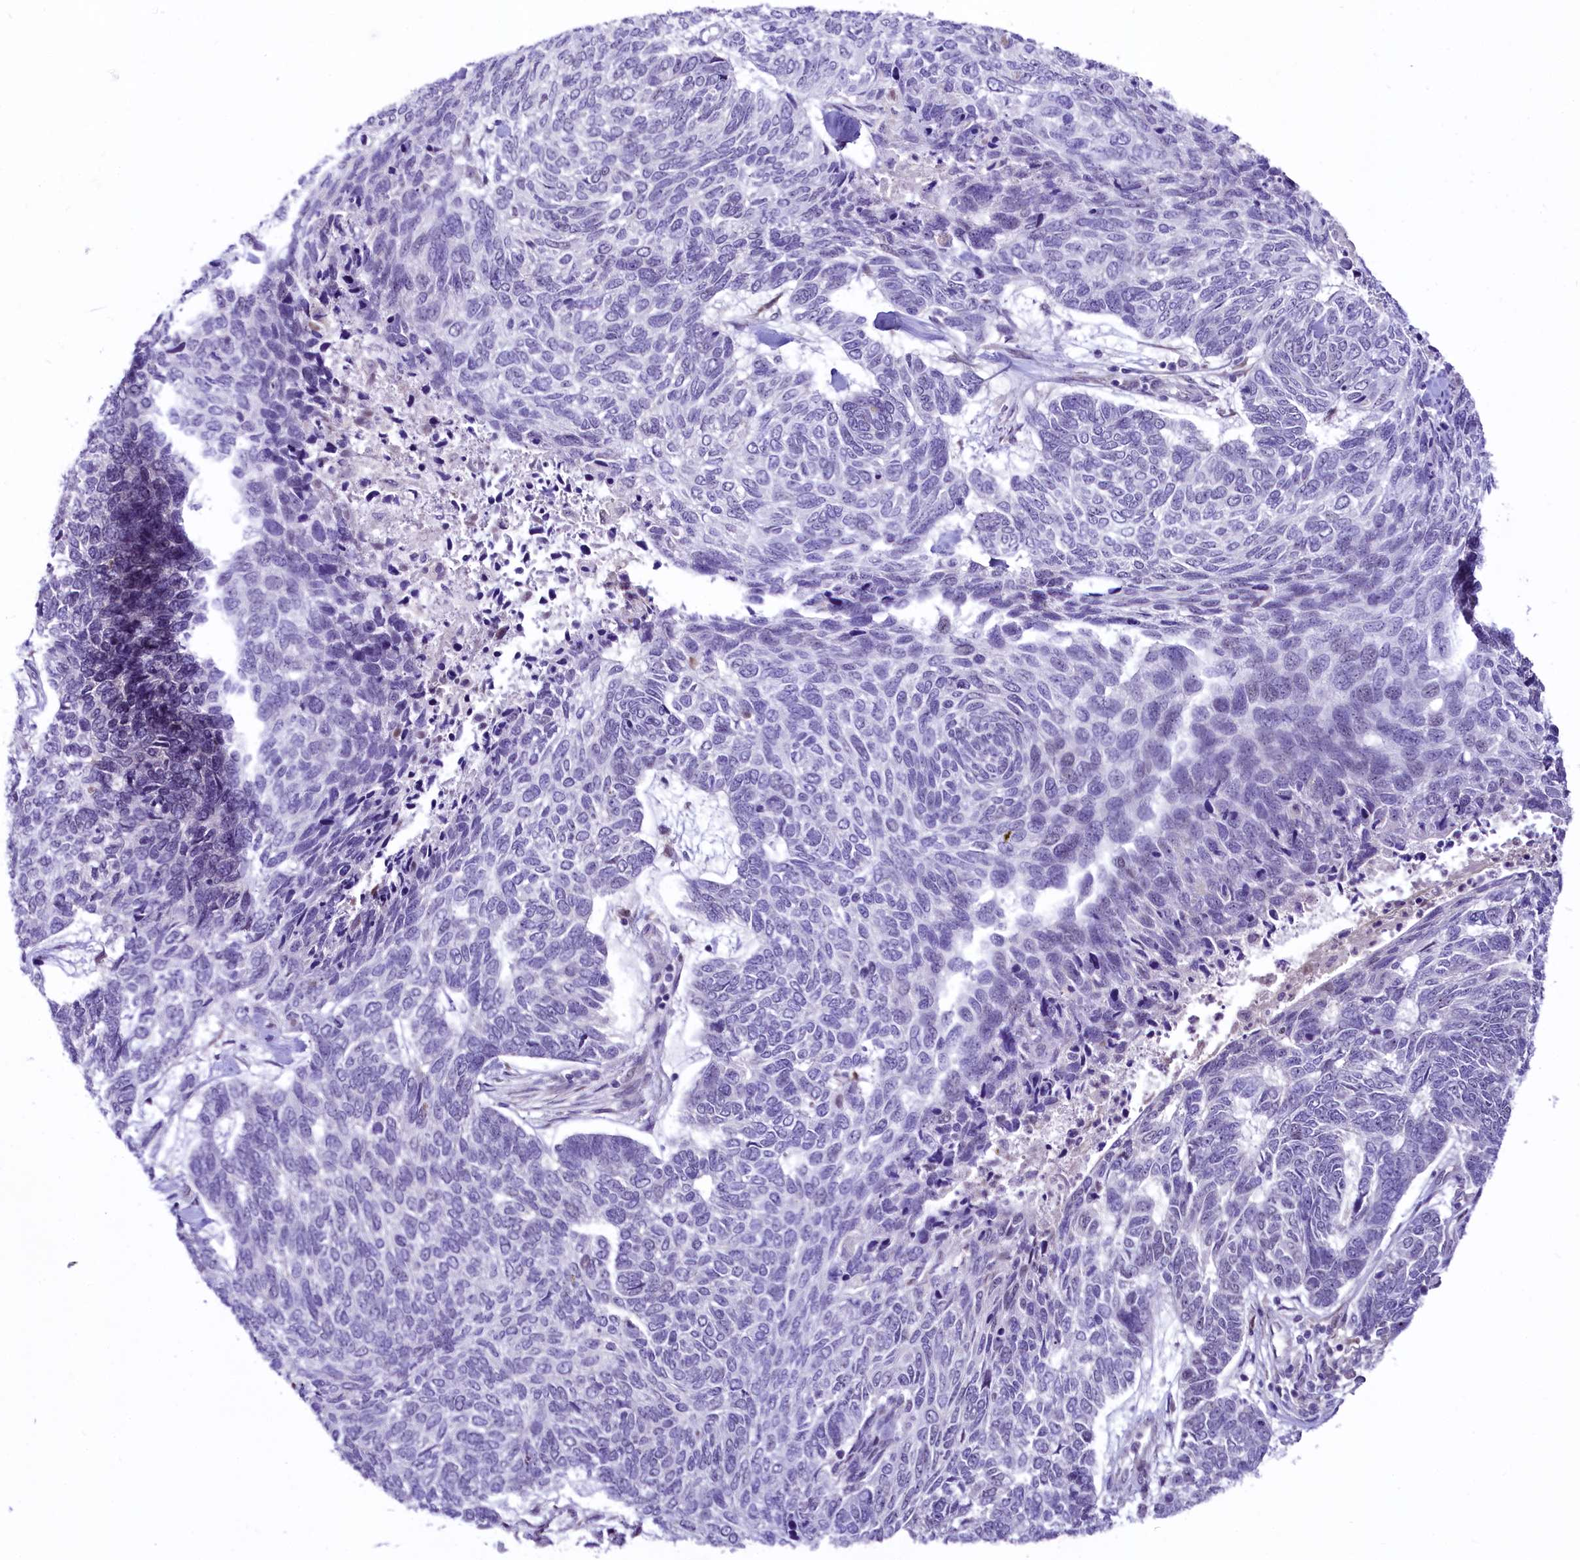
{"staining": {"intensity": "negative", "quantity": "none", "location": "none"}, "tissue": "skin cancer", "cell_type": "Tumor cells", "image_type": "cancer", "snomed": [{"axis": "morphology", "description": "Basal cell carcinoma"}, {"axis": "topography", "description": "Skin"}], "caption": "This is an IHC photomicrograph of human skin cancer (basal cell carcinoma). There is no expression in tumor cells.", "gene": "LEUTX", "patient": {"sex": "female", "age": 65}}